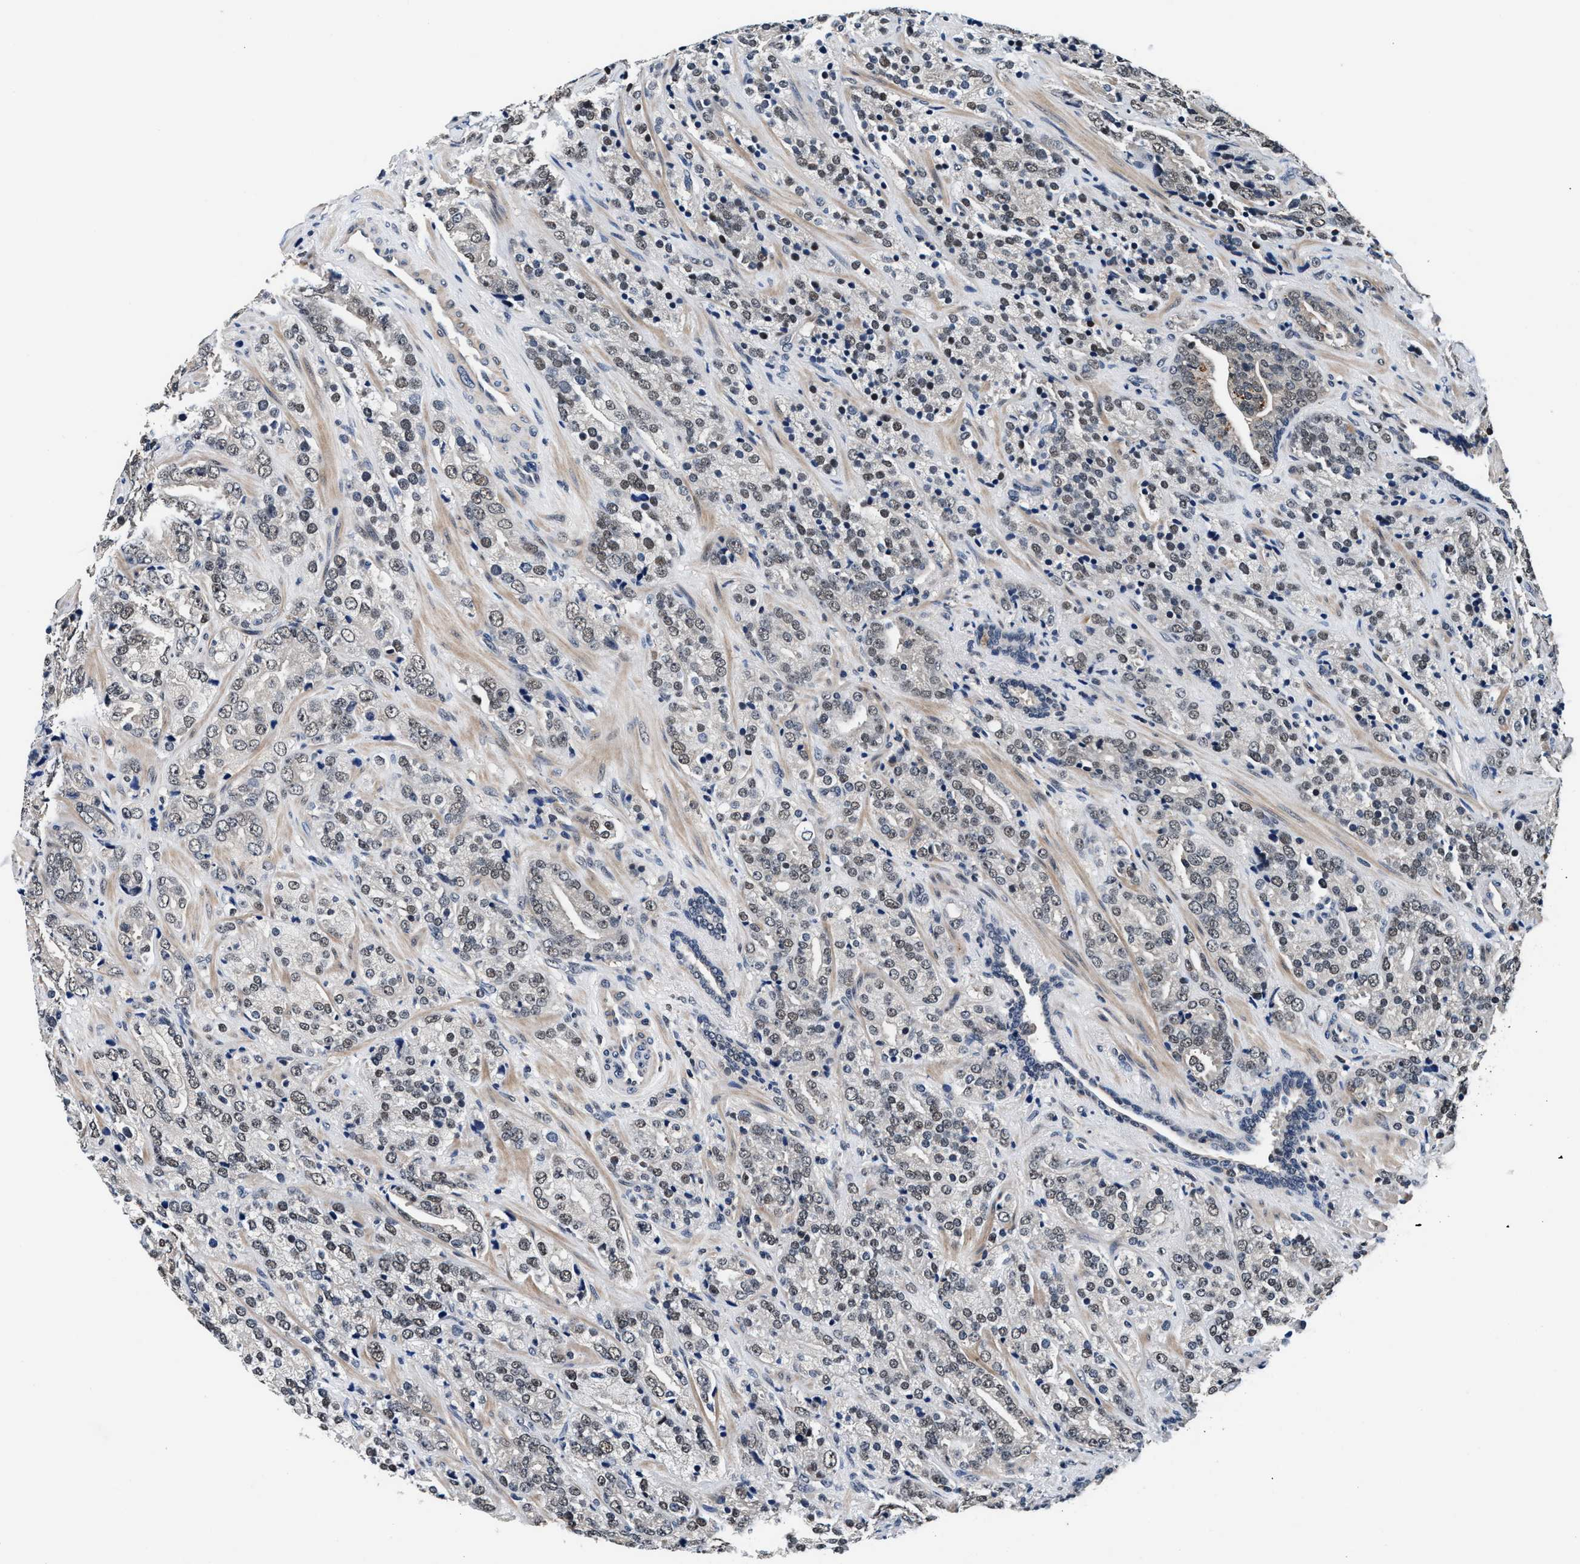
{"staining": {"intensity": "weak", "quantity": "<25%", "location": "nuclear"}, "tissue": "prostate cancer", "cell_type": "Tumor cells", "image_type": "cancer", "snomed": [{"axis": "morphology", "description": "Adenocarcinoma, High grade"}, {"axis": "topography", "description": "Prostate"}], "caption": "A high-resolution micrograph shows immunohistochemistry staining of prostate high-grade adenocarcinoma, which displays no significant positivity in tumor cells. (IHC, brightfield microscopy, high magnification).", "gene": "USP16", "patient": {"sex": "male", "age": 71}}